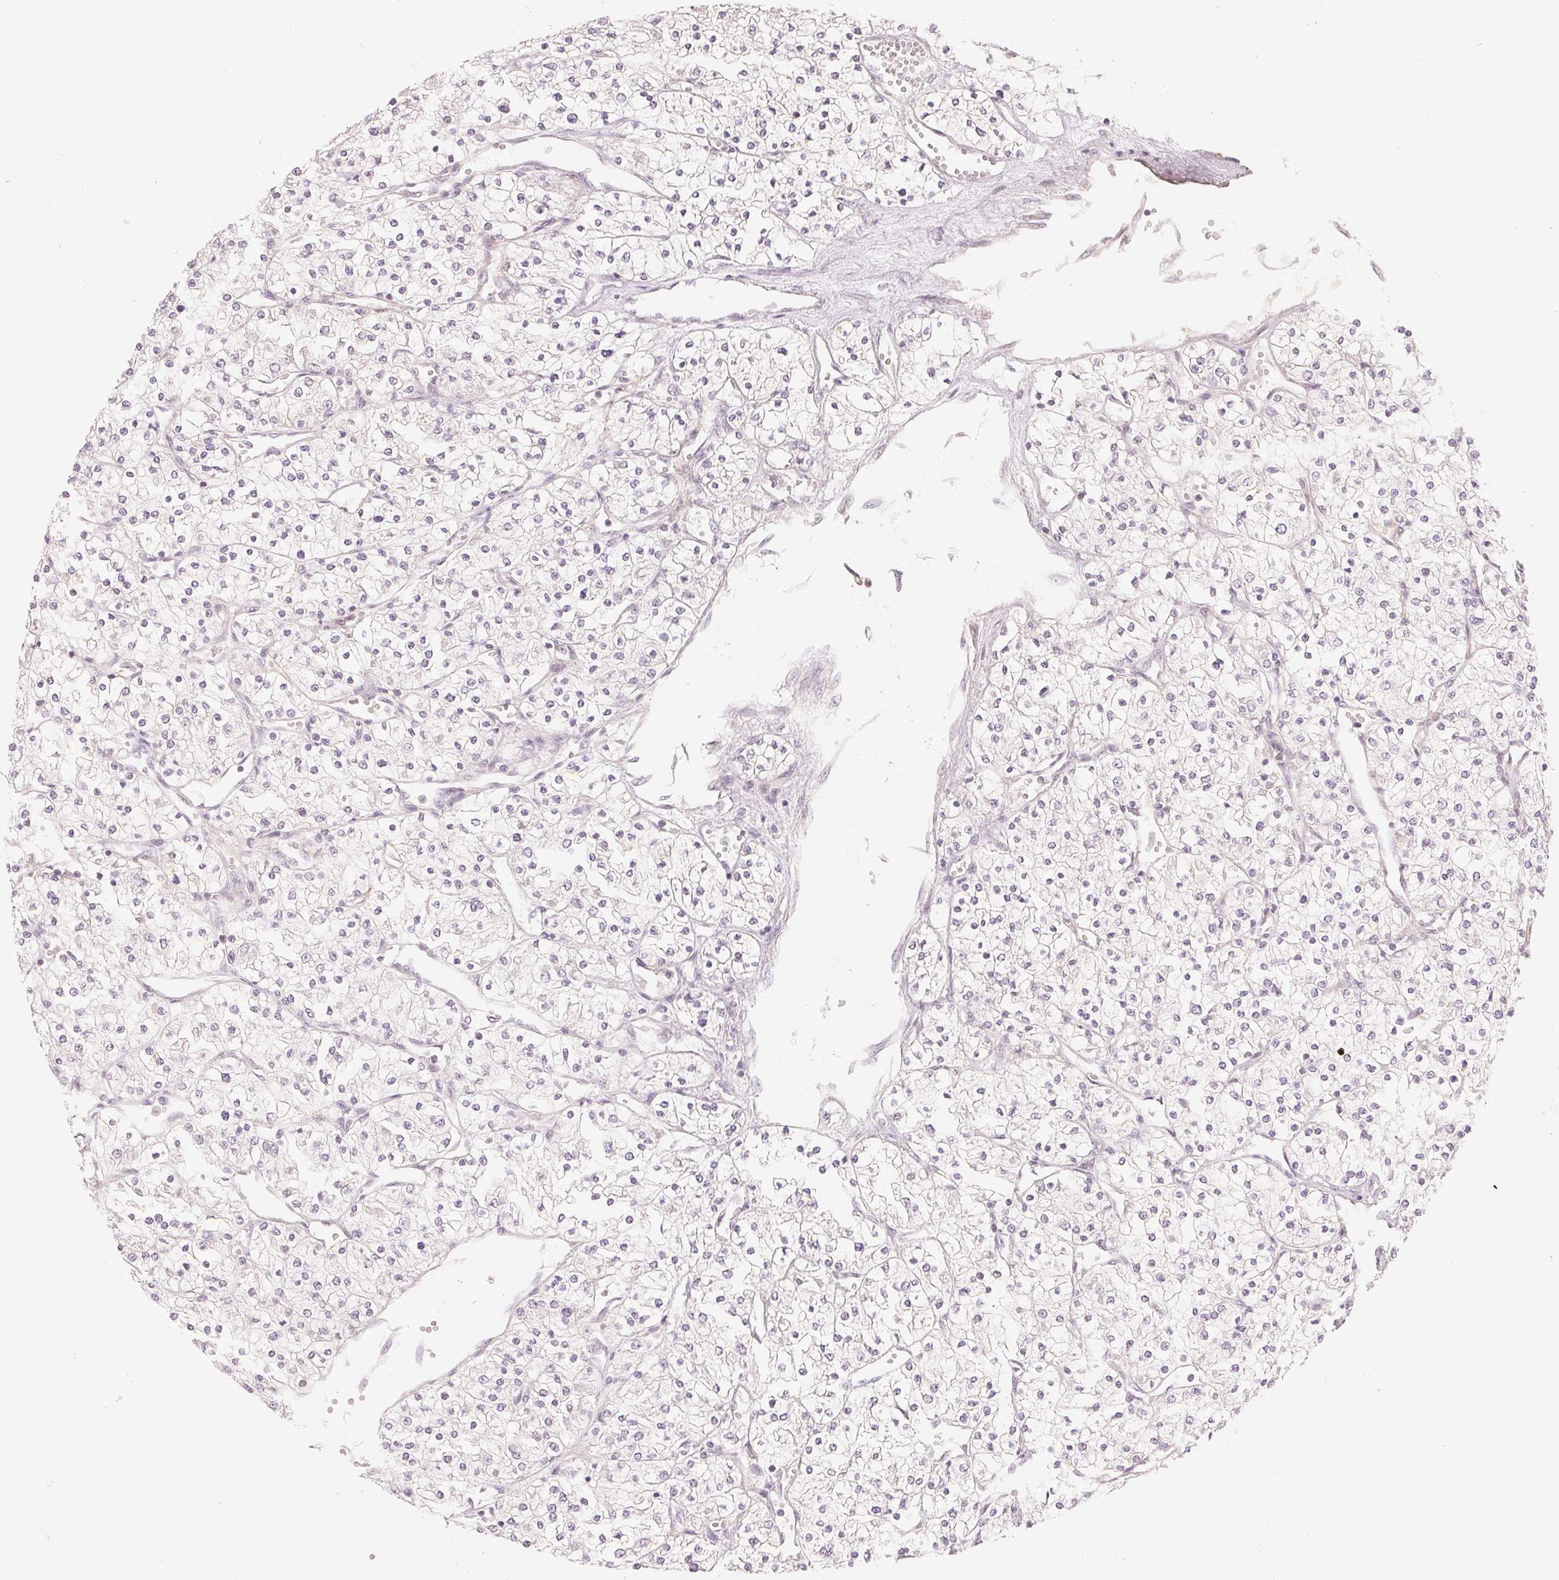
{"staining": {"intensity": "negative", "quantity": "none", "location": "none"}, "tissue": "renal cancer", "cell_type": "Tumor cells", "image_type": "cancer", "snomed": [{"axis": "morphology", "description": "Adenocarcinoma, NOS"}, {"axis": "topography", "description": "Kidney"}], "caption": "Tumor cells show no significant protein expression in adenocarcinoma (renal).", "gene": "DENND2C", "patient": {"sex": "male", "age": 80}}